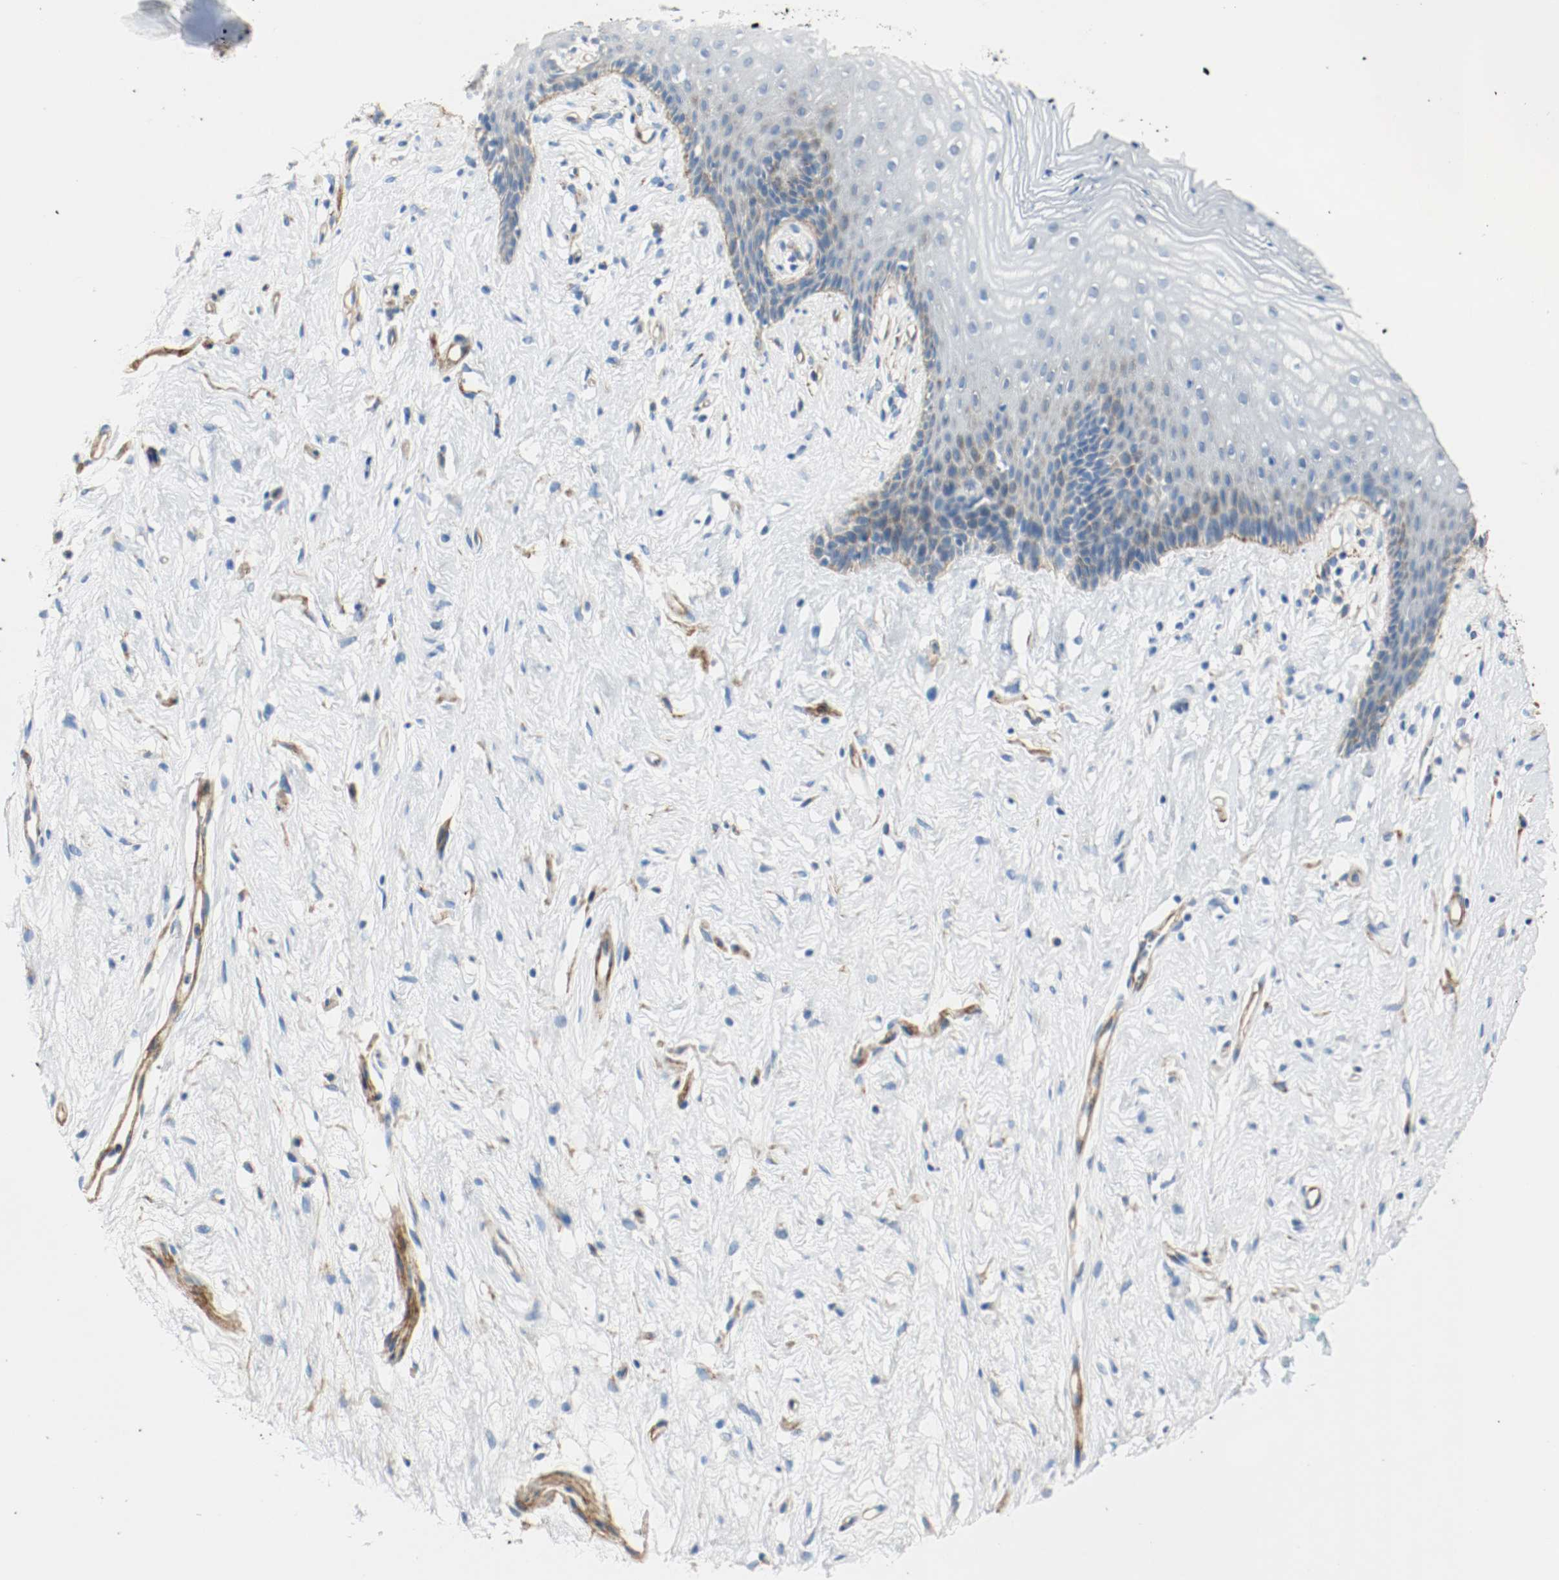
{"staining": {"intensity": "negative", "quantity": "none", "location": "none"}, "tissue": "vagina", "cell_type": "Squamous epithelial cells", "image_type": "normal", "snomed": [{"axis": "morphology", "description": "Normal tissue, NOS"}, {"axis": "topography", "description": "Vagina"}], "caption": "This is a histopathology image of immunohistochemistry (IHC) staining of benign vagina, which shows no positivity in squamous epithelial cells.", "gene": "LAMB1", "patient": {"sex": "female", "age": 44}}